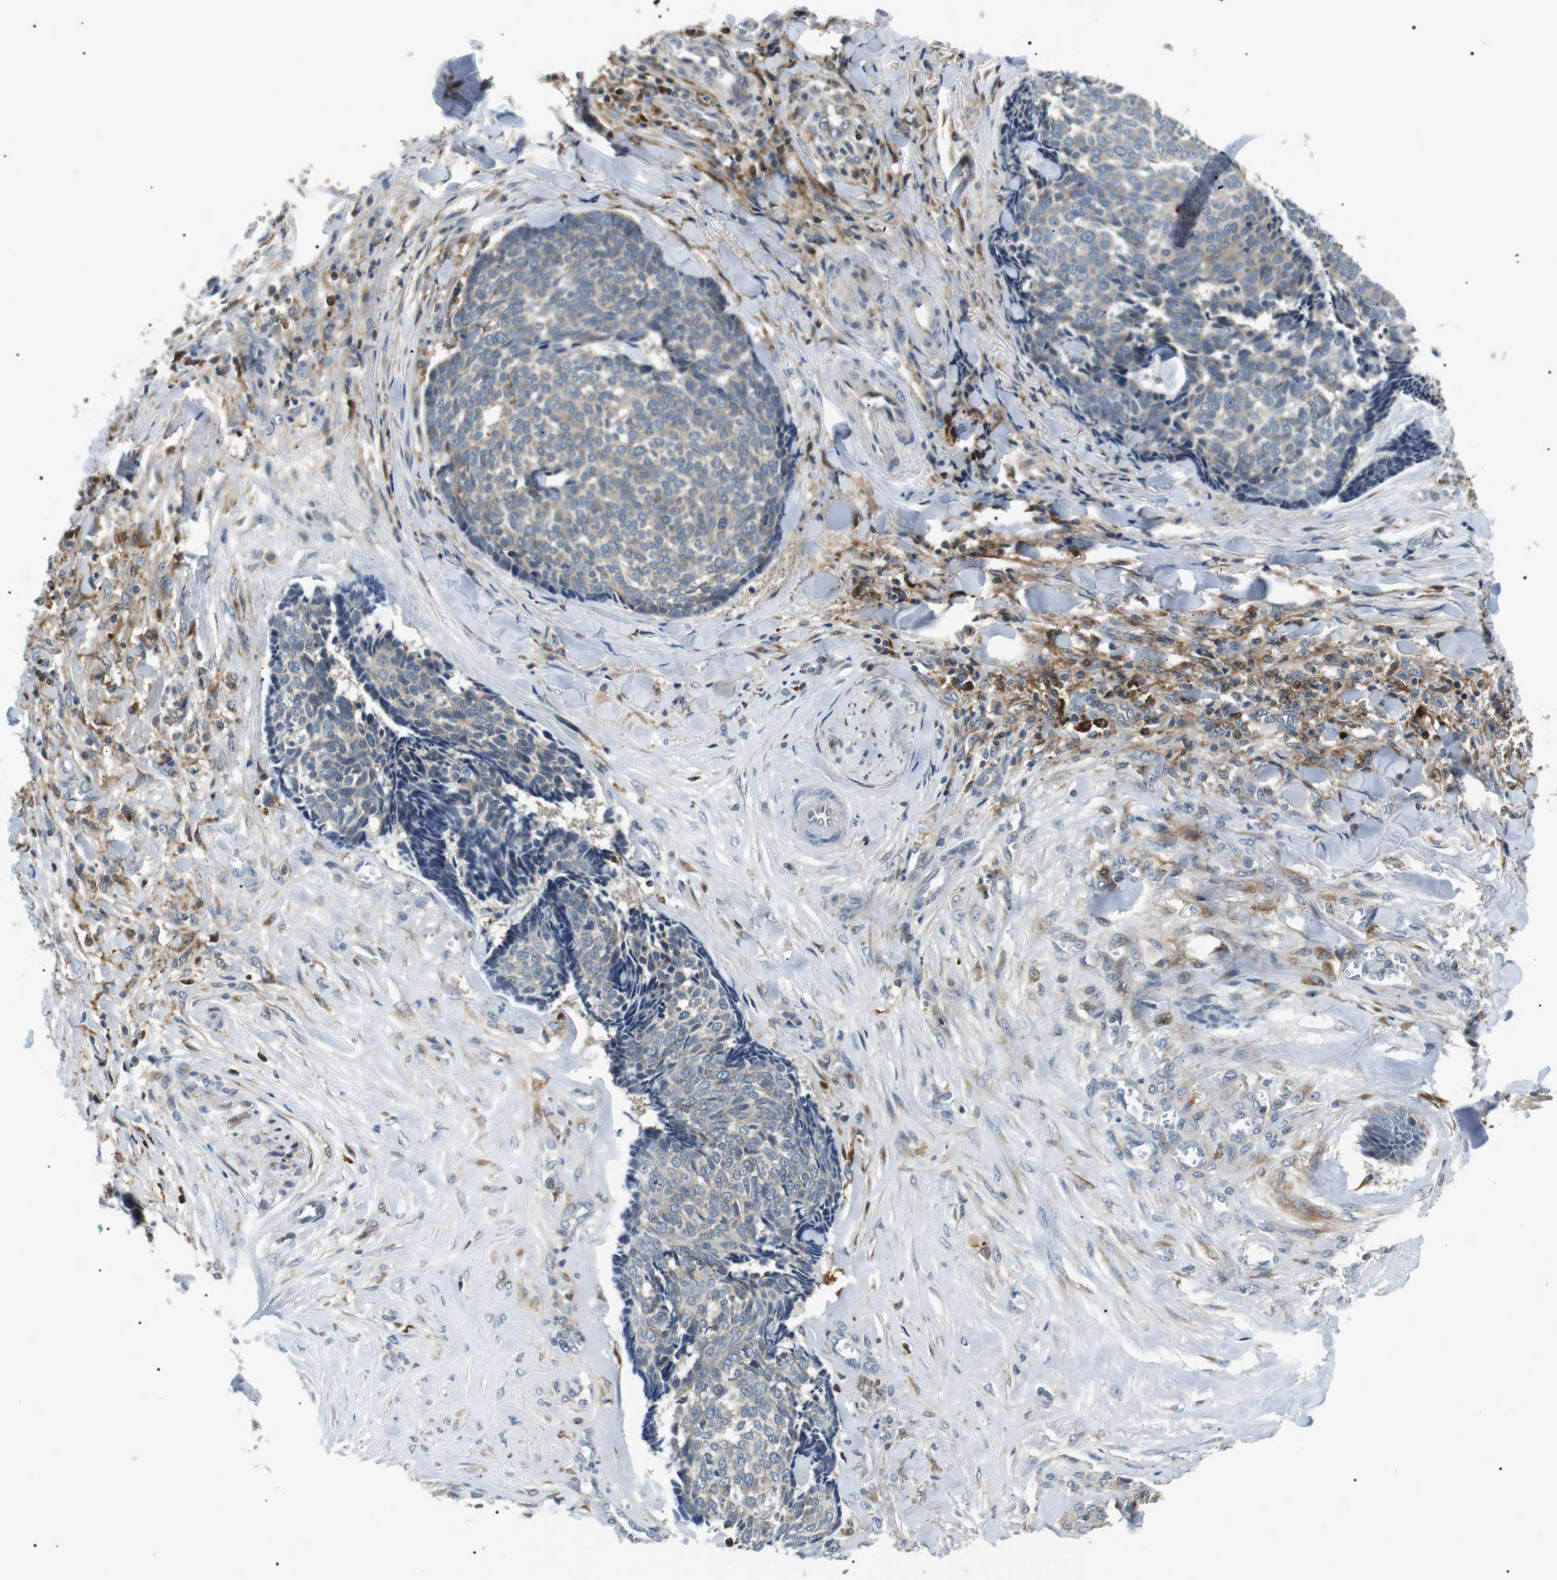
{"staining": {"intensity": "negative", "quantity": "none", "location": "none"}, "tissue": "skin cancer", "cell_type": "Tumor cells", "image_type": "cancer", "snomed": [{"axis": "morphology", "description": "Basal cell carcinoma"}, {"axis": "topography", "description": "Skin"}], "caption": "DAB (3,3'-diaminobenzidine) immunohistochemical staining of human basal cell carcinoma (skin) demonstrates no significant expression in tumor cells.", "gene": "RAB9A", "patient": {"sex": "male", "age": 84}}